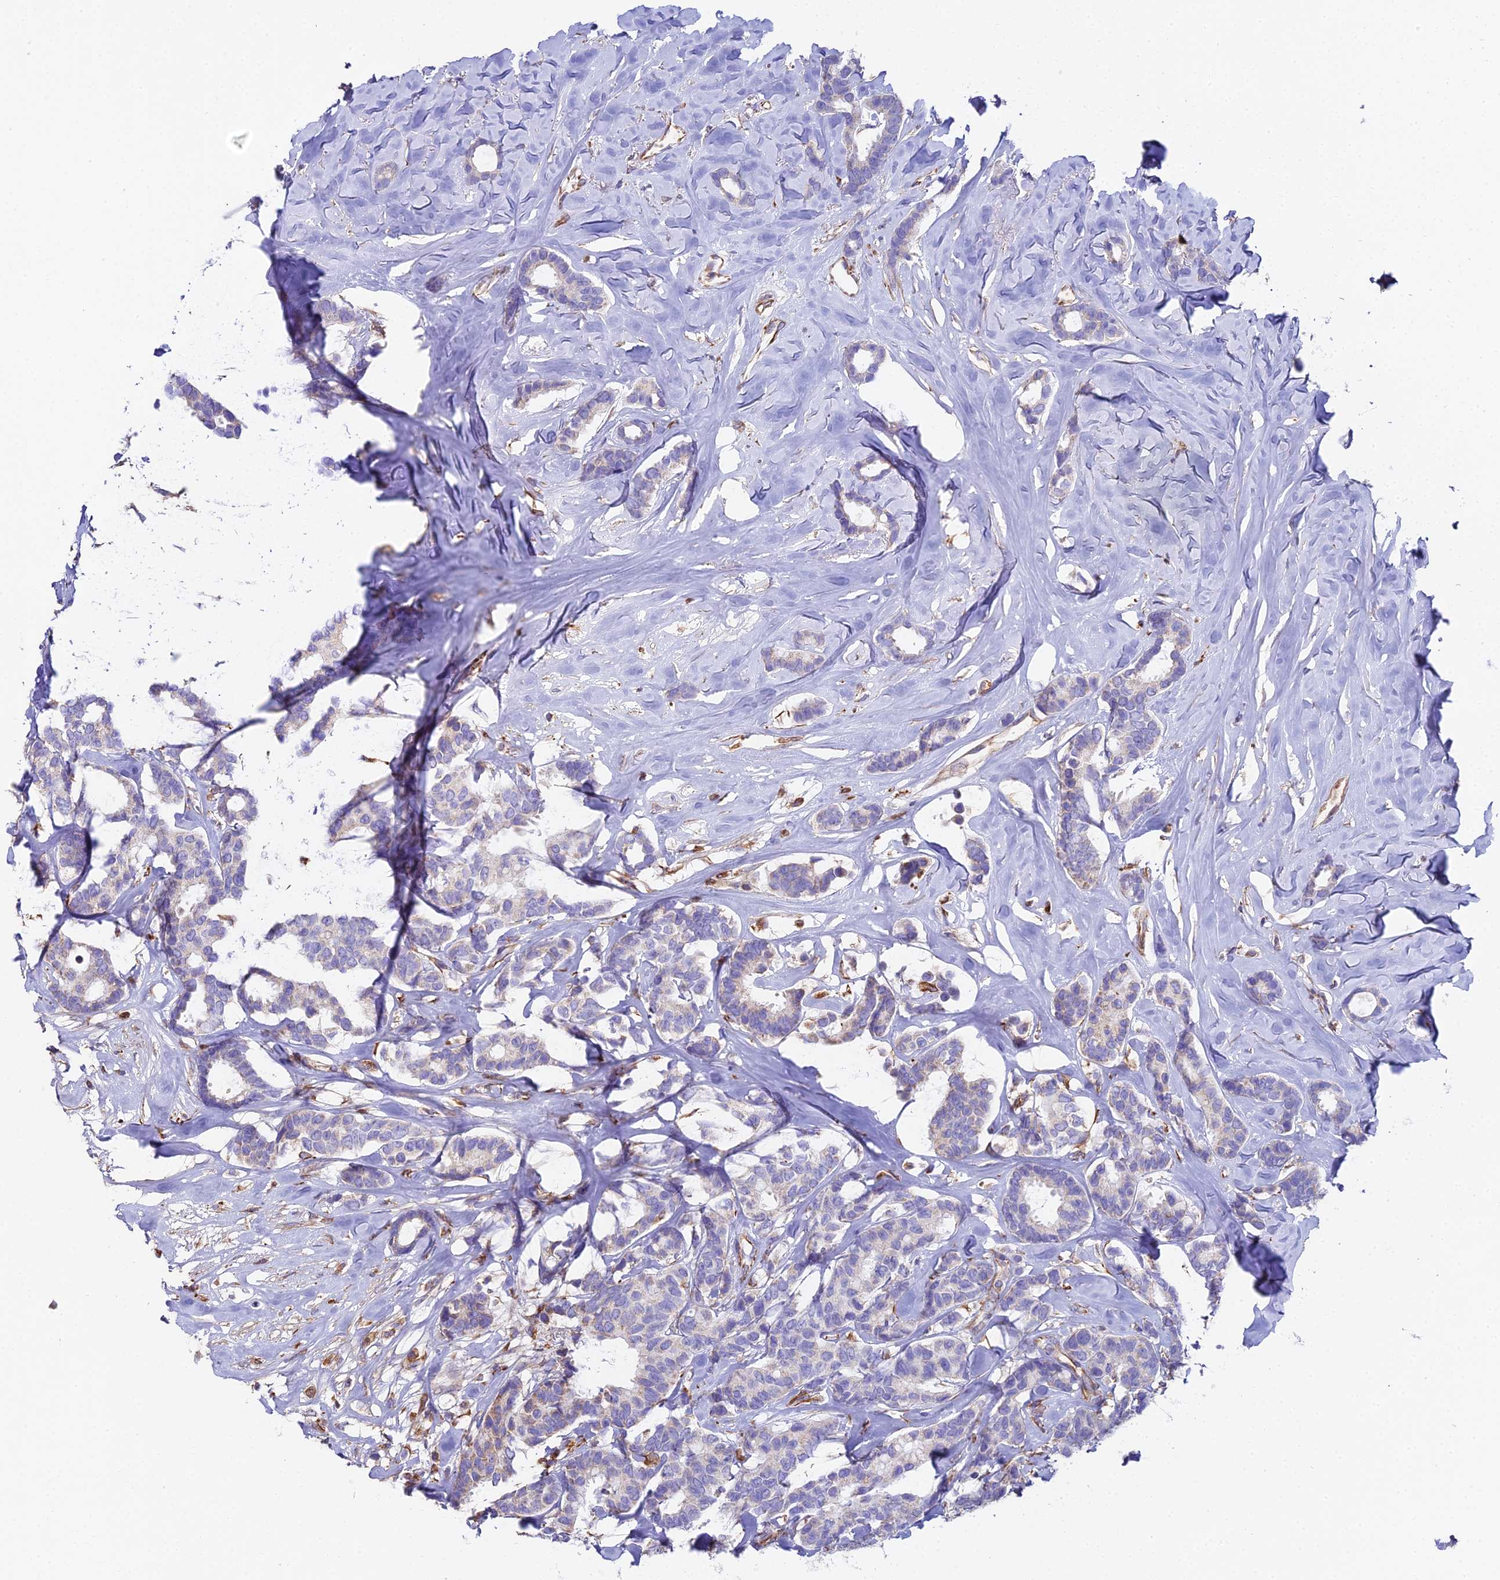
{"staining": {"intensity": "moderate", "quantity": "25%-75%", "location": "cytoplasmic/membranous"}, "tissue": "breast cancer", "cell_type": "Tumor cells", "image_type": "cancer", "snomed": [{"axis": "morphology", "description": "Duct carcinoma"}, {"axis": "topography", "description": "Breast"}], "caption": "A brown stain shows moderate cytoplasmic/membranous positivity of a protein in breast cancer tumor cells.", "gene": "BEX4", "patient": {"sex": "female", "age": 87}}